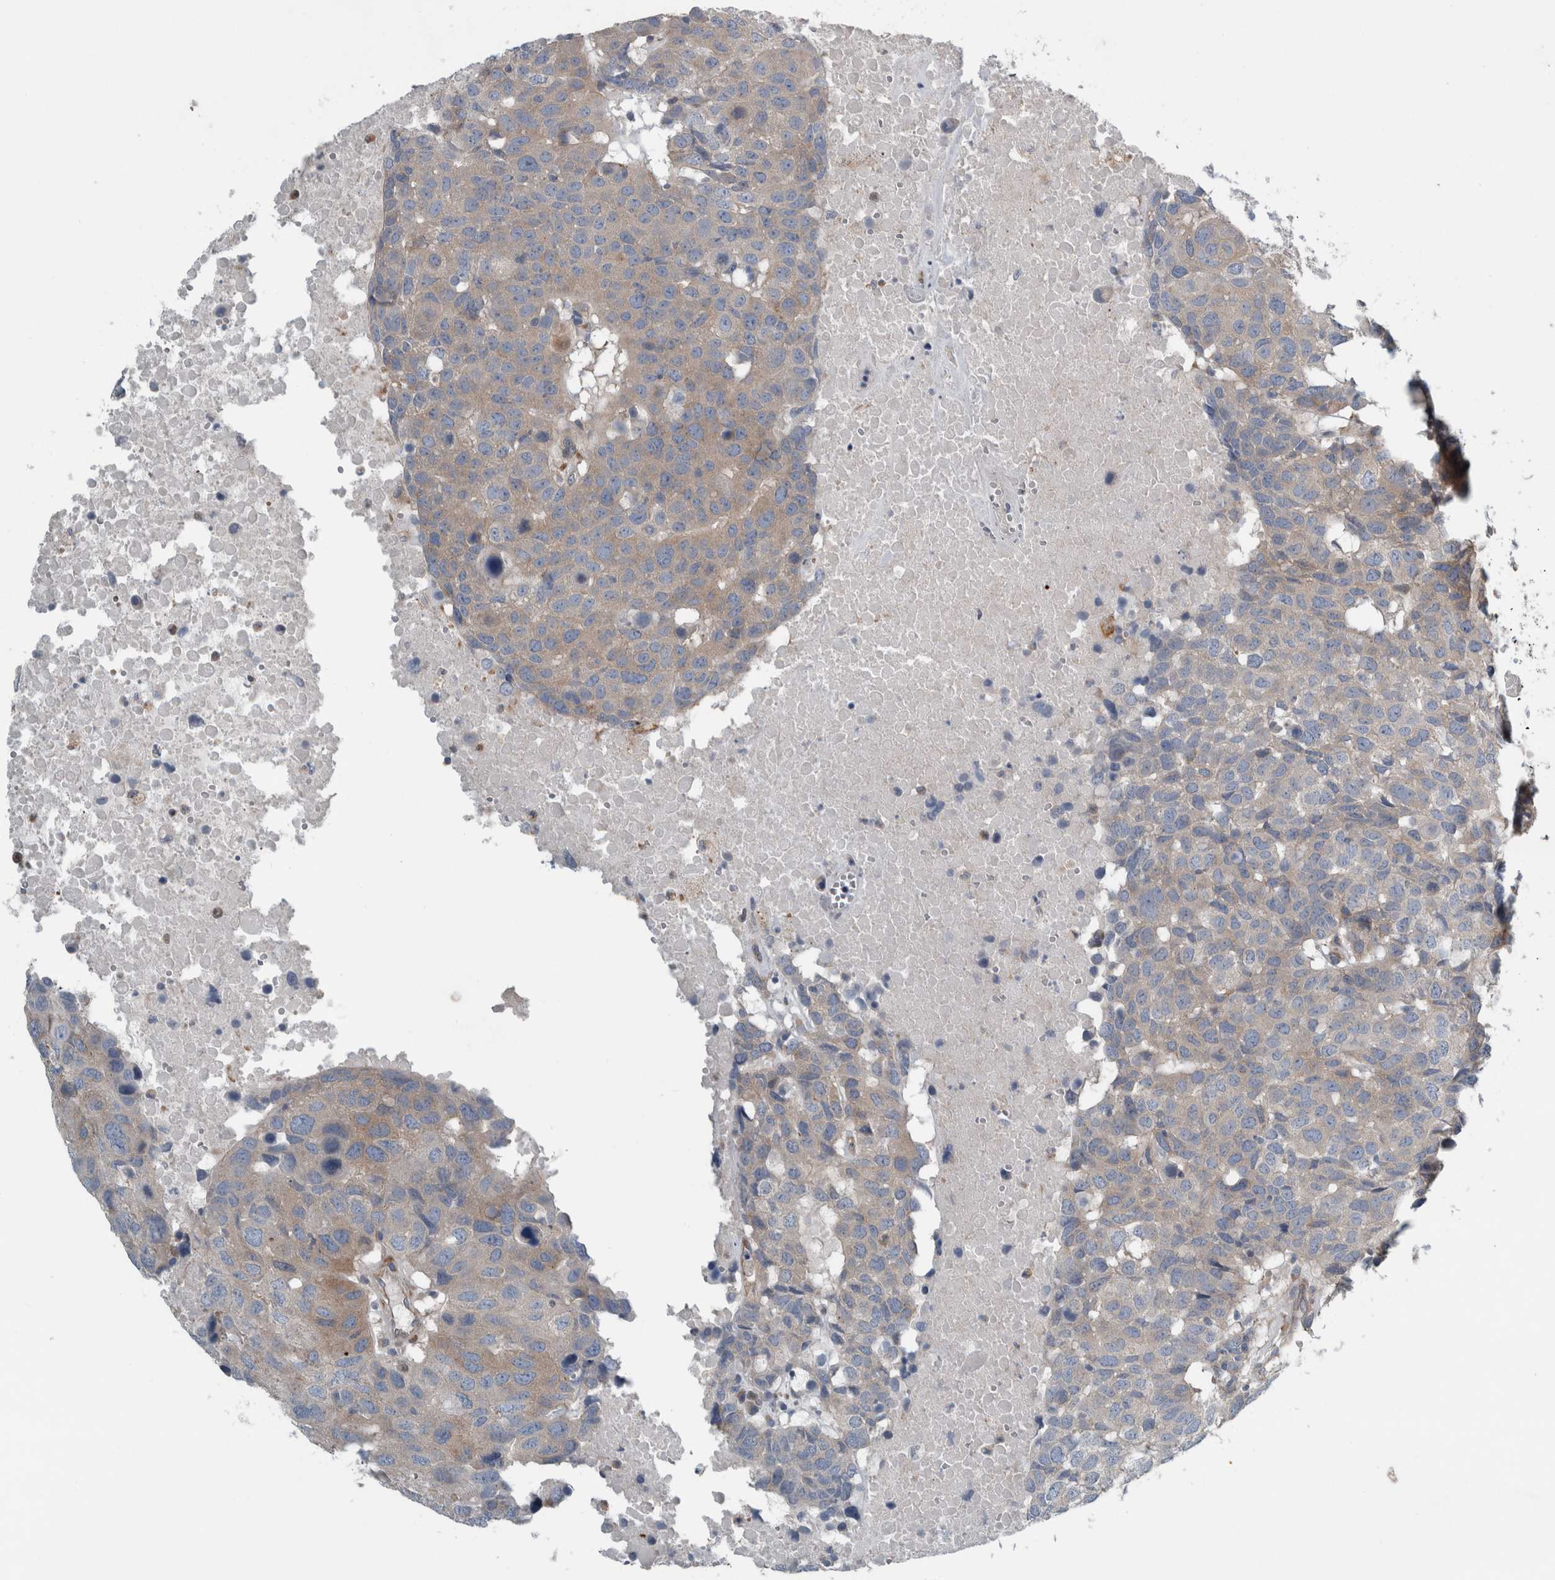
{"staining": {"intensity": "weak", "quantity": "25%-75%", "location": "cytoplasmic/membranous"}, "tissue": "head and neck cancer", "cell_type": "Tumor cells", "image_type": "cancer", "snomed": [{"axis": "morphology", "description": "Squamous cell carcinoma, NOS"}, {"axis": "topography", "description": "Head-Neck"}], "caption": "Immunohistochemistry (IHC) image of human head and neck cancer stained for a protein (brown), which displays low levels of weak cytoplasmic/membranous expression in about 25%-75% of tumor cells.", "gene": "GLT8D2", "patient": {"sex": "male", "age": 66}}